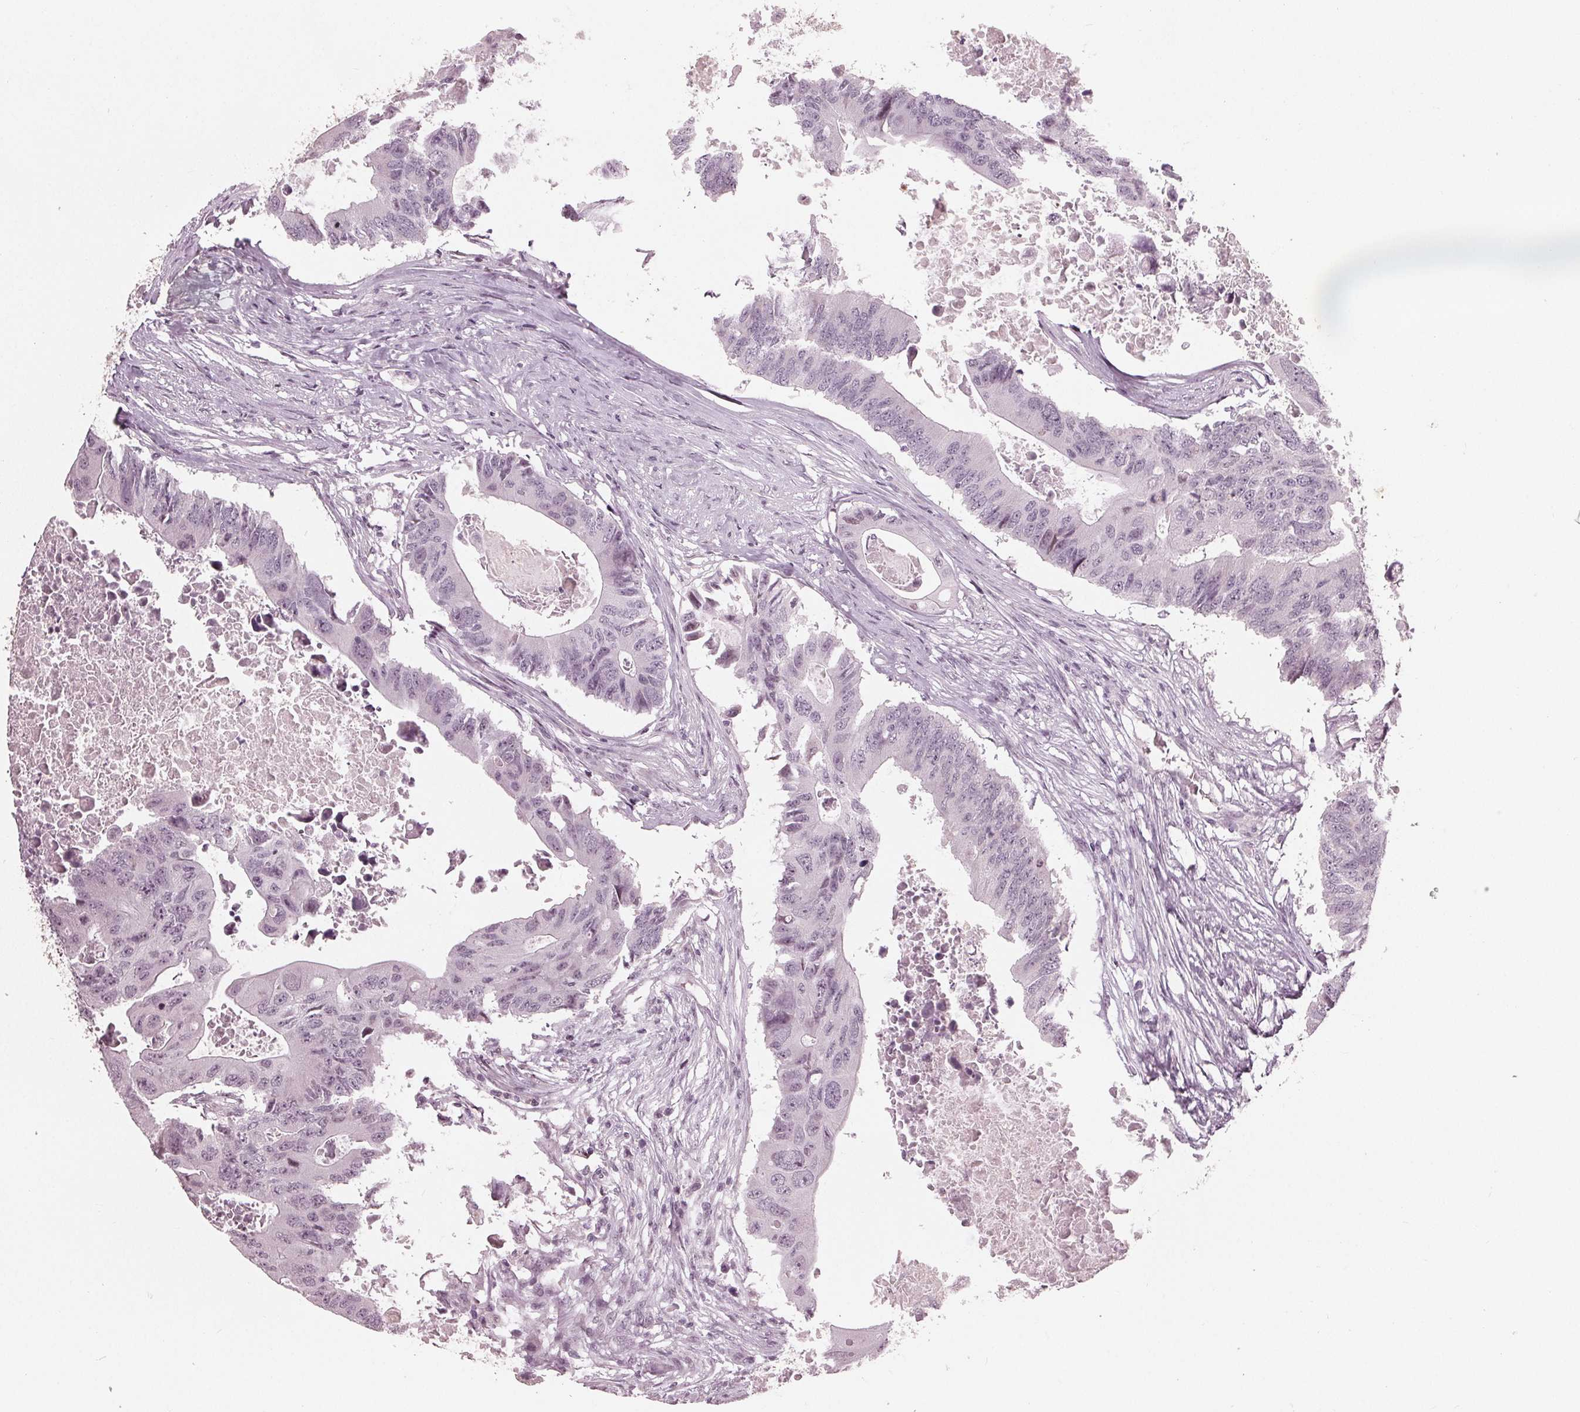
{"staining": {"intensity": "negative", "quantity": "none", "location": "none"}, "tissue": "colorectal cancer", "cell_type": "Tumor cells", "image_type": "cancer", "snomed": [{"axis": "morphology", "description": "Adenocarcinoma, NOS"}, {"axis": "topography", "description": "Colon"}], "caption": "Tumor cells show no significant protein staining in colorectal adenocarcinoma. (Immunohistochemistry, brightfield microscopy, high magnification).", "gene": "ADPRHL1", "patient": {"sex": "male", "age": 71}}